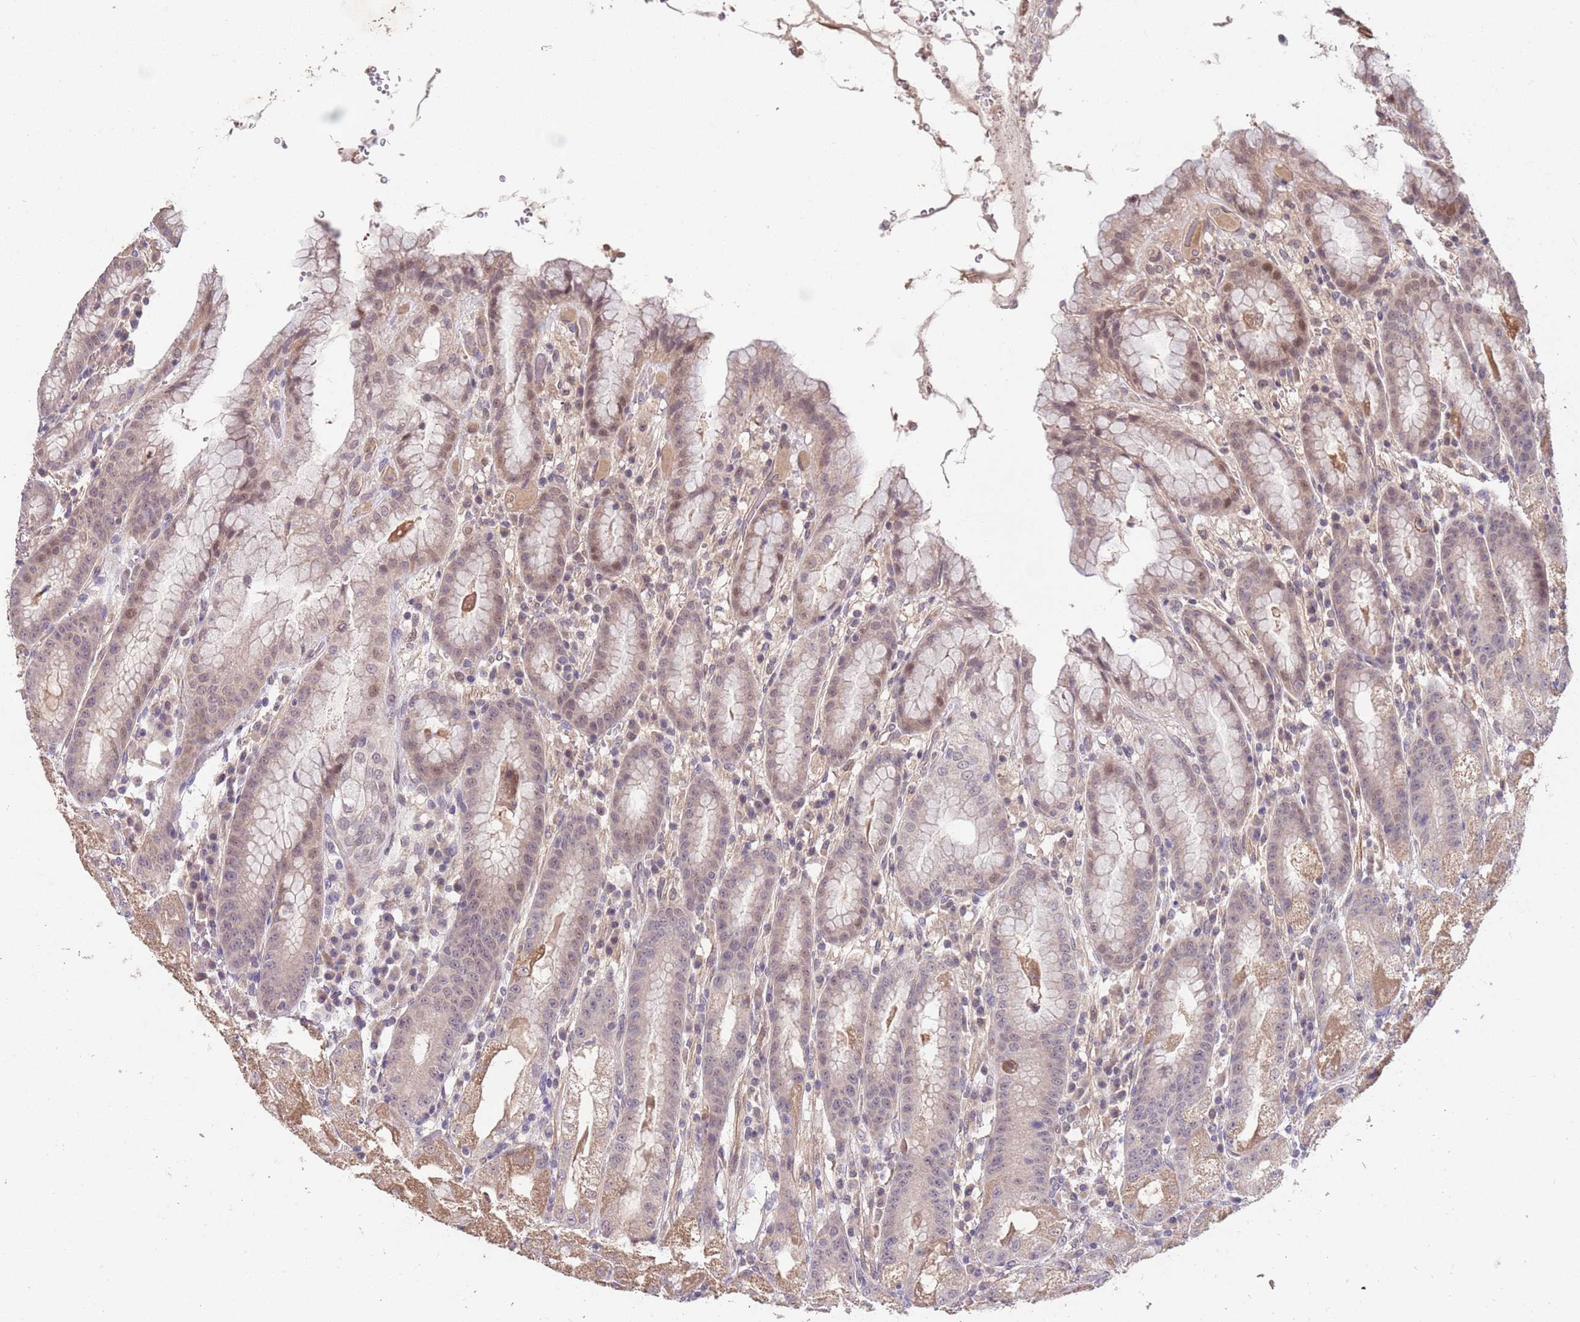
{"staining": {"intensity": "moderate", "quantity": "25%-75%", "location": "cytoplasmic/membranous,nuclear"}, "tissue": "stomach", "cell_type": "Glandular cells", "image_type": "normal", "snomed": [{"axis": "morphology", "description": "Normal tissue, NOS"}, {"axis": "topography", "description": "Stomach, upper"}], "caption": "This image demonstrates immunohistochemistry (IHC) staining of benign human stomach, with medium moderate cytoplasmic/membranous,nuclear staining in approximately 25%-75% of glandular cells.", "gene": "MEI1", "patient": {"sex": "male", "age": 52}}